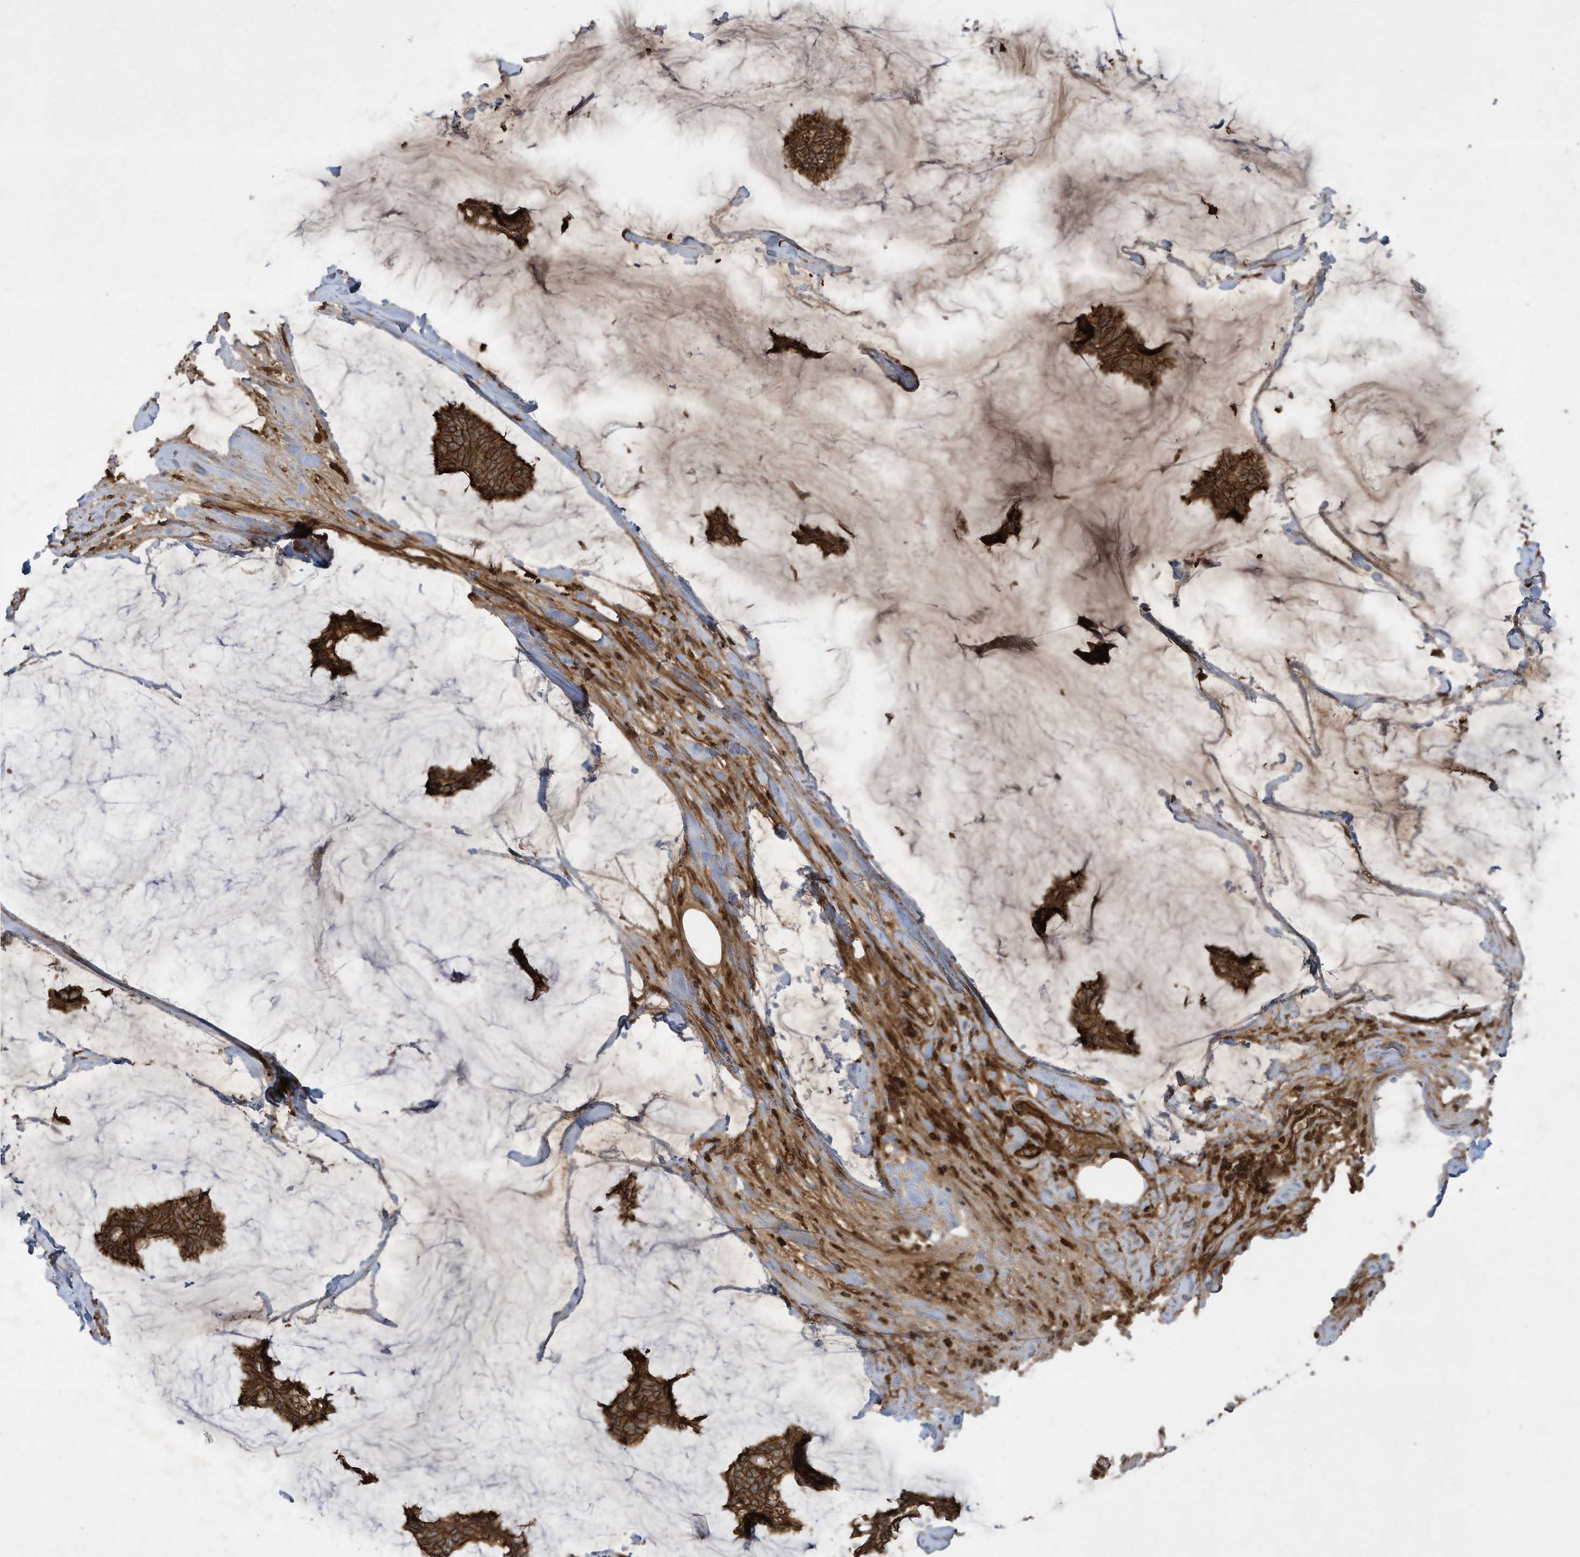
{"staining": {"intensity": "strong", "quantity": ">75%", "location": "cytoplasmic/membranous"}, "tissue": "breast cancer", "cell_type": "Tumor cells", "image_type": "cancer", "snomed": [{"axis": "morphology", "description": "Duct carcinoma"}, {"axis": "topography", "description": "Breast"}], "caption": "Immunohistochemistry (IHC) of breast intraductal carcinoma demonstrates high levels of strong cytoplasmic/membranous staining in approximately >75% of tumor cells. The protein of interest is stained brown, and the nuclei are stained in blue (DAB IHC with brightfield microscopy, high magnification).", "gene": "DDIT4", "patient": {"sex": "female", "age": 93}}